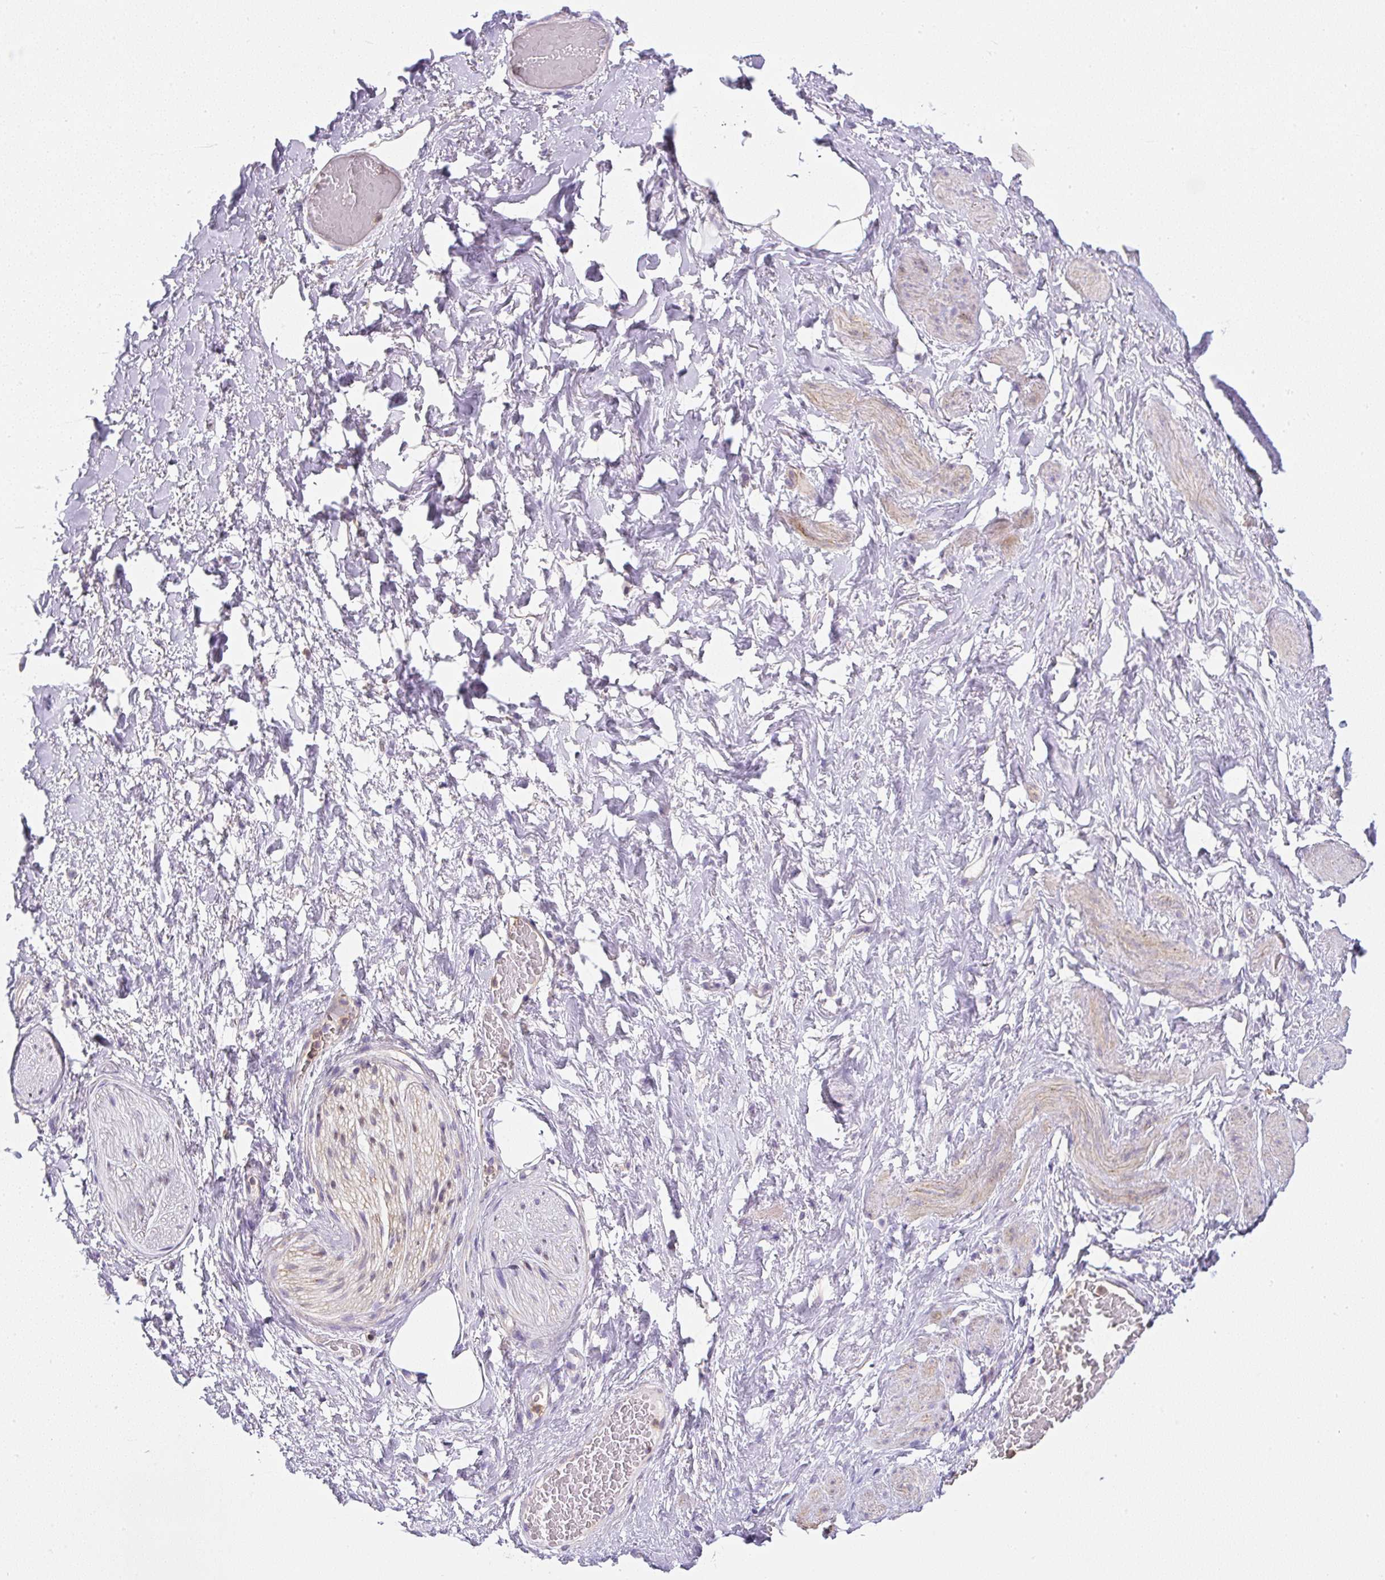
{"staining": {"intensity": "negative", "quantity": "none", "location": "none"}, "tissue": "adipose tissue", "cell_type": "Adipocytes", "image_type": "normal", "snomed": [{"axis": "morphology", "description": "Normal tissue, NOS"}, {"axis": "topography", "description": "Vagina"}, {"axis": "topography", "description": "Peripheral nerve tissue"}], "caption": "DAB (3,3'-diaminobenzidine) immunohistochemical staining of benign adipose tissue displays no significant expression in adipocytes. (Stains: DAB IHC with hematoxylin counter stain, Microscopy: brightfield microscopy at high magnification).", "gene": "PIP5KL1", "patient": {"sex": "female", "age": 71}}